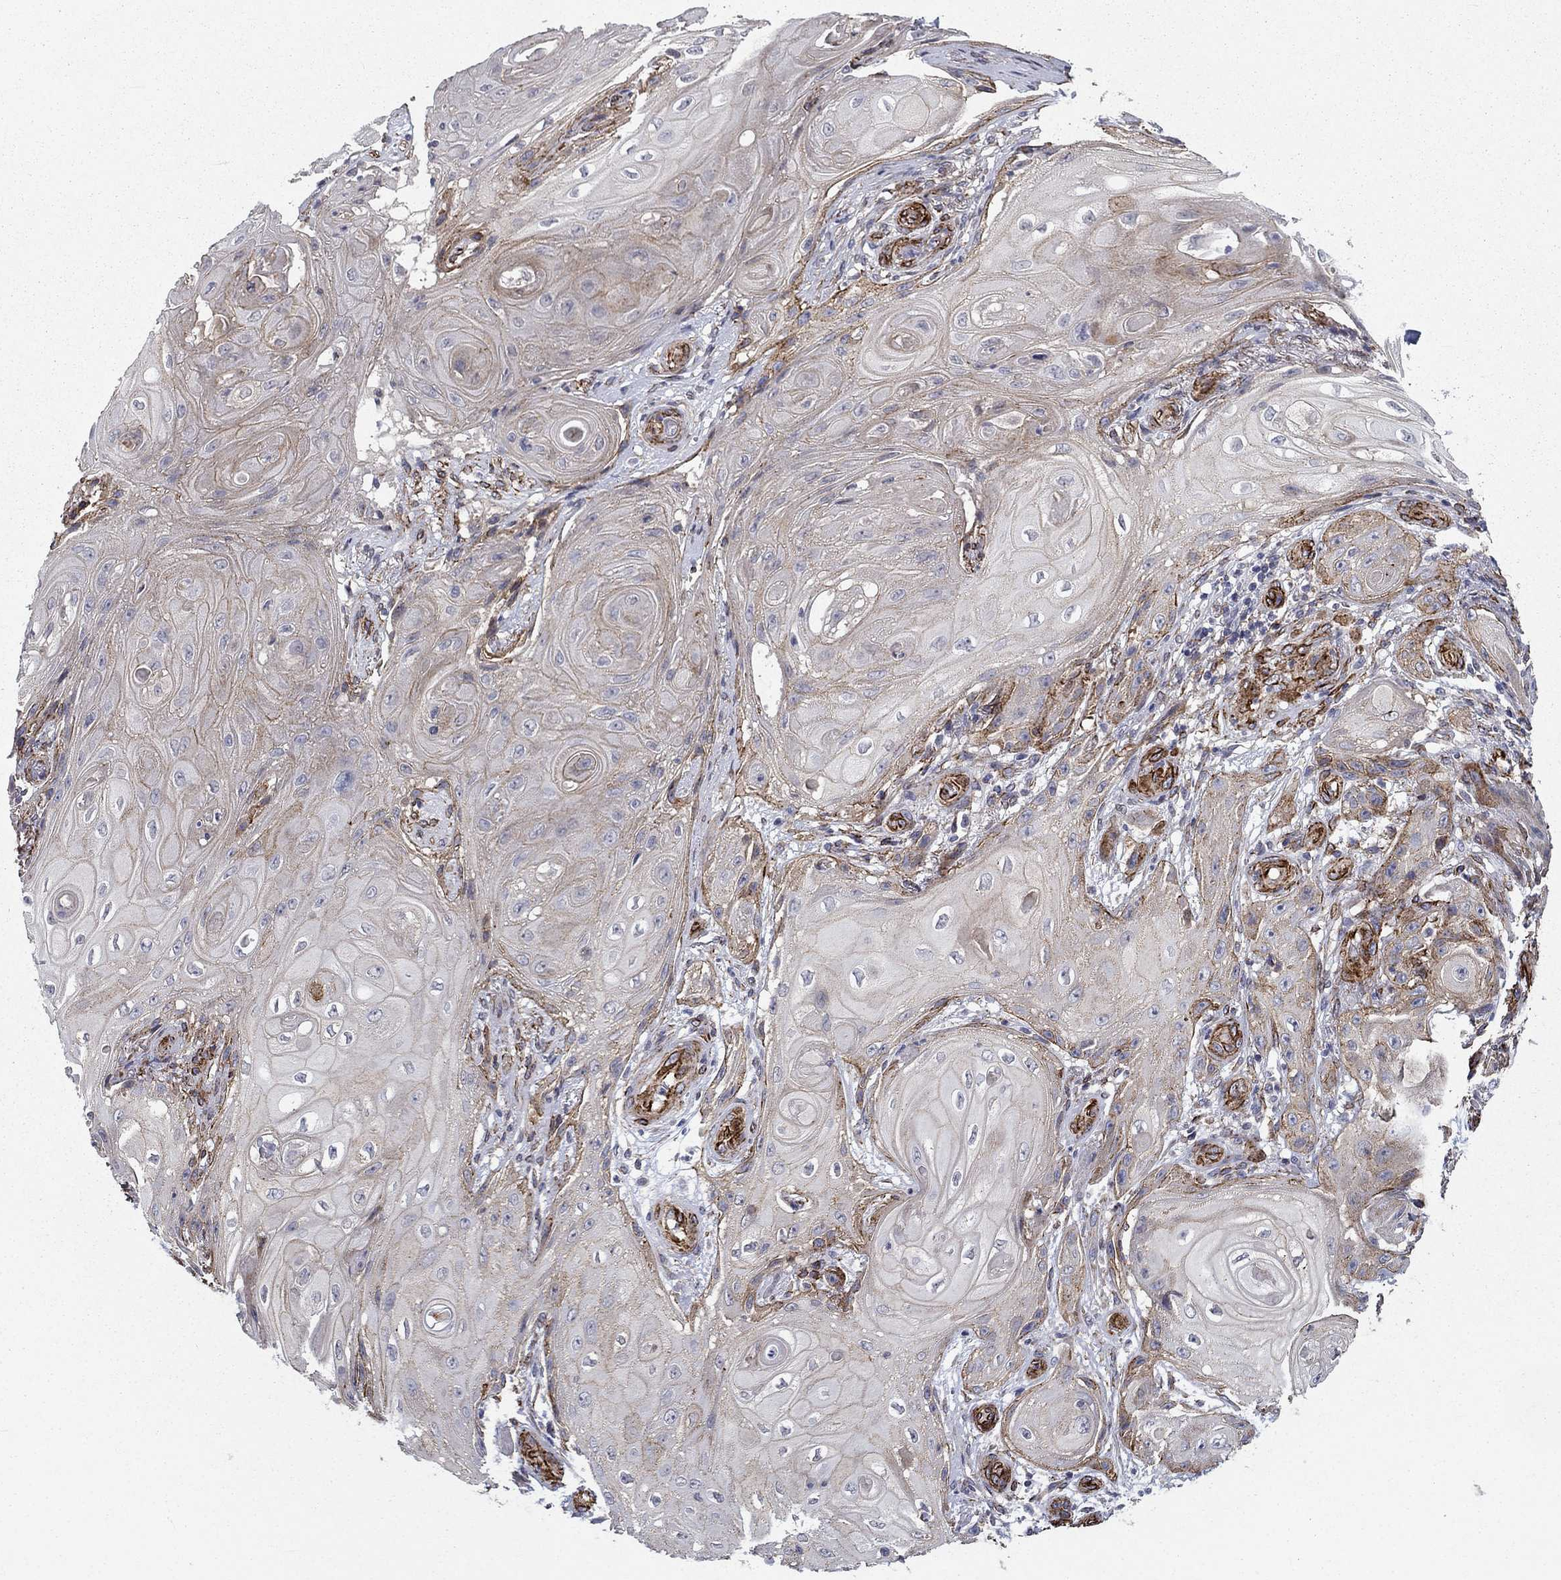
{"staining": {"intensity": "negative", "quantity": "none", "location": "none"}, "tissue": "skin cancer", "cell_type": "Tumor cells", "image_type": "cancer", "snomed": [{"axis": "morphology", "description": "Squamous cell carcinoma, NOS"}, {"axis": "topography", "description": "Skin"}], "caption": "This is an IHC micrograph of skin cancer (squamous cell carcinoma). There is no positivity in tumor cells.", "gene": "SYNC", "patient": {"sex": "male", "age": 62}}